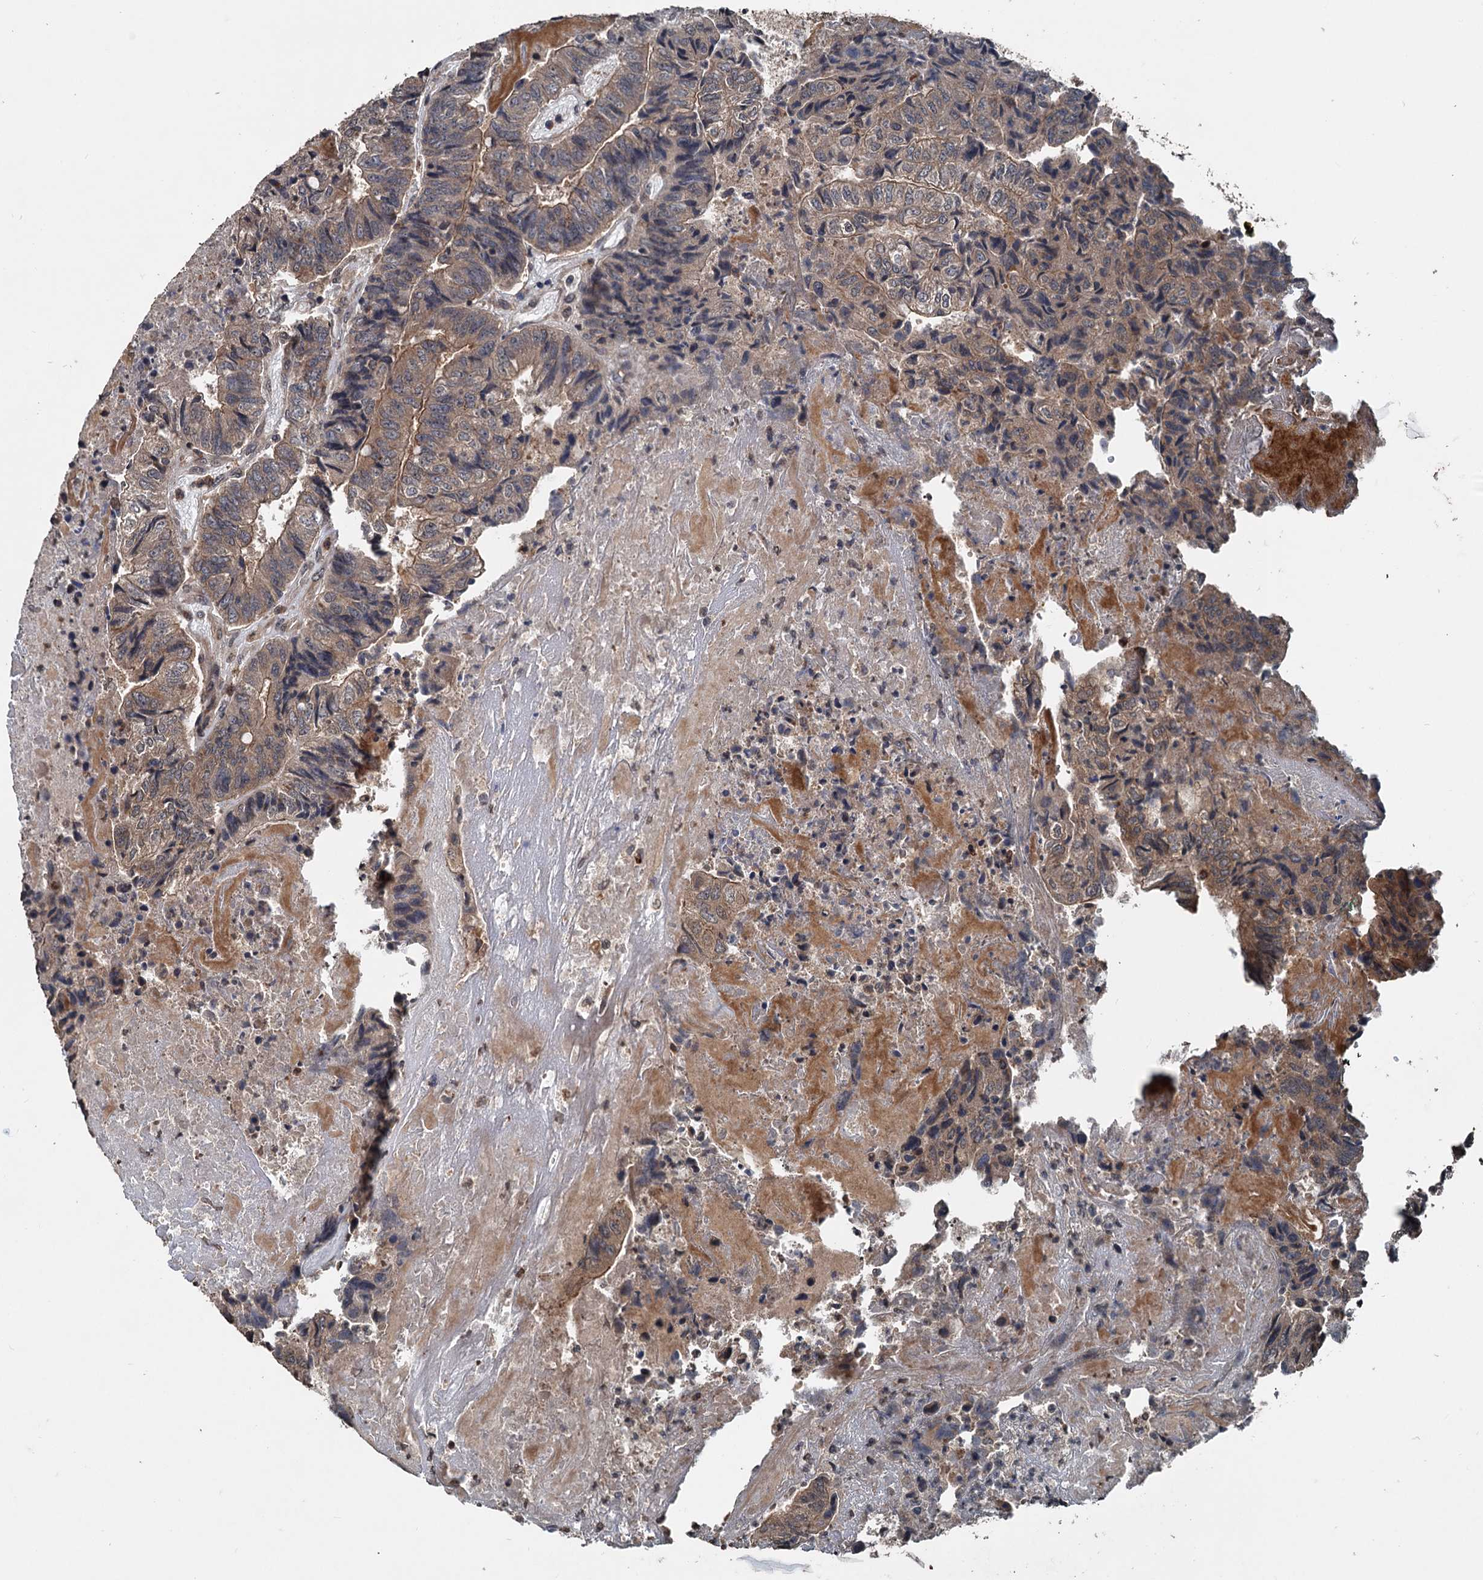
{"staining": {"intensity": "moderate", "quantity": ">75%", "location": "cytoplasmic/membranous"}, "tissue": "colorectal cancer", "cell_type": "Tumor cells", "image_type": "cancer", "snomed": [{"axis": "morphology", "description": "Adenocarcinoma, NOS"}, {"axis": "topography", "description": "Colon"}], "caption": "Immunohistochemistry image of human colorectal adenocarcinoma stained for a protein (brown), which shows medium levels of moderate cytoplasmic/membranous staining in about >75% of tumor cells.", "gene": "N4BP2L2", "patient": {"sex": "female", "age": 67}}